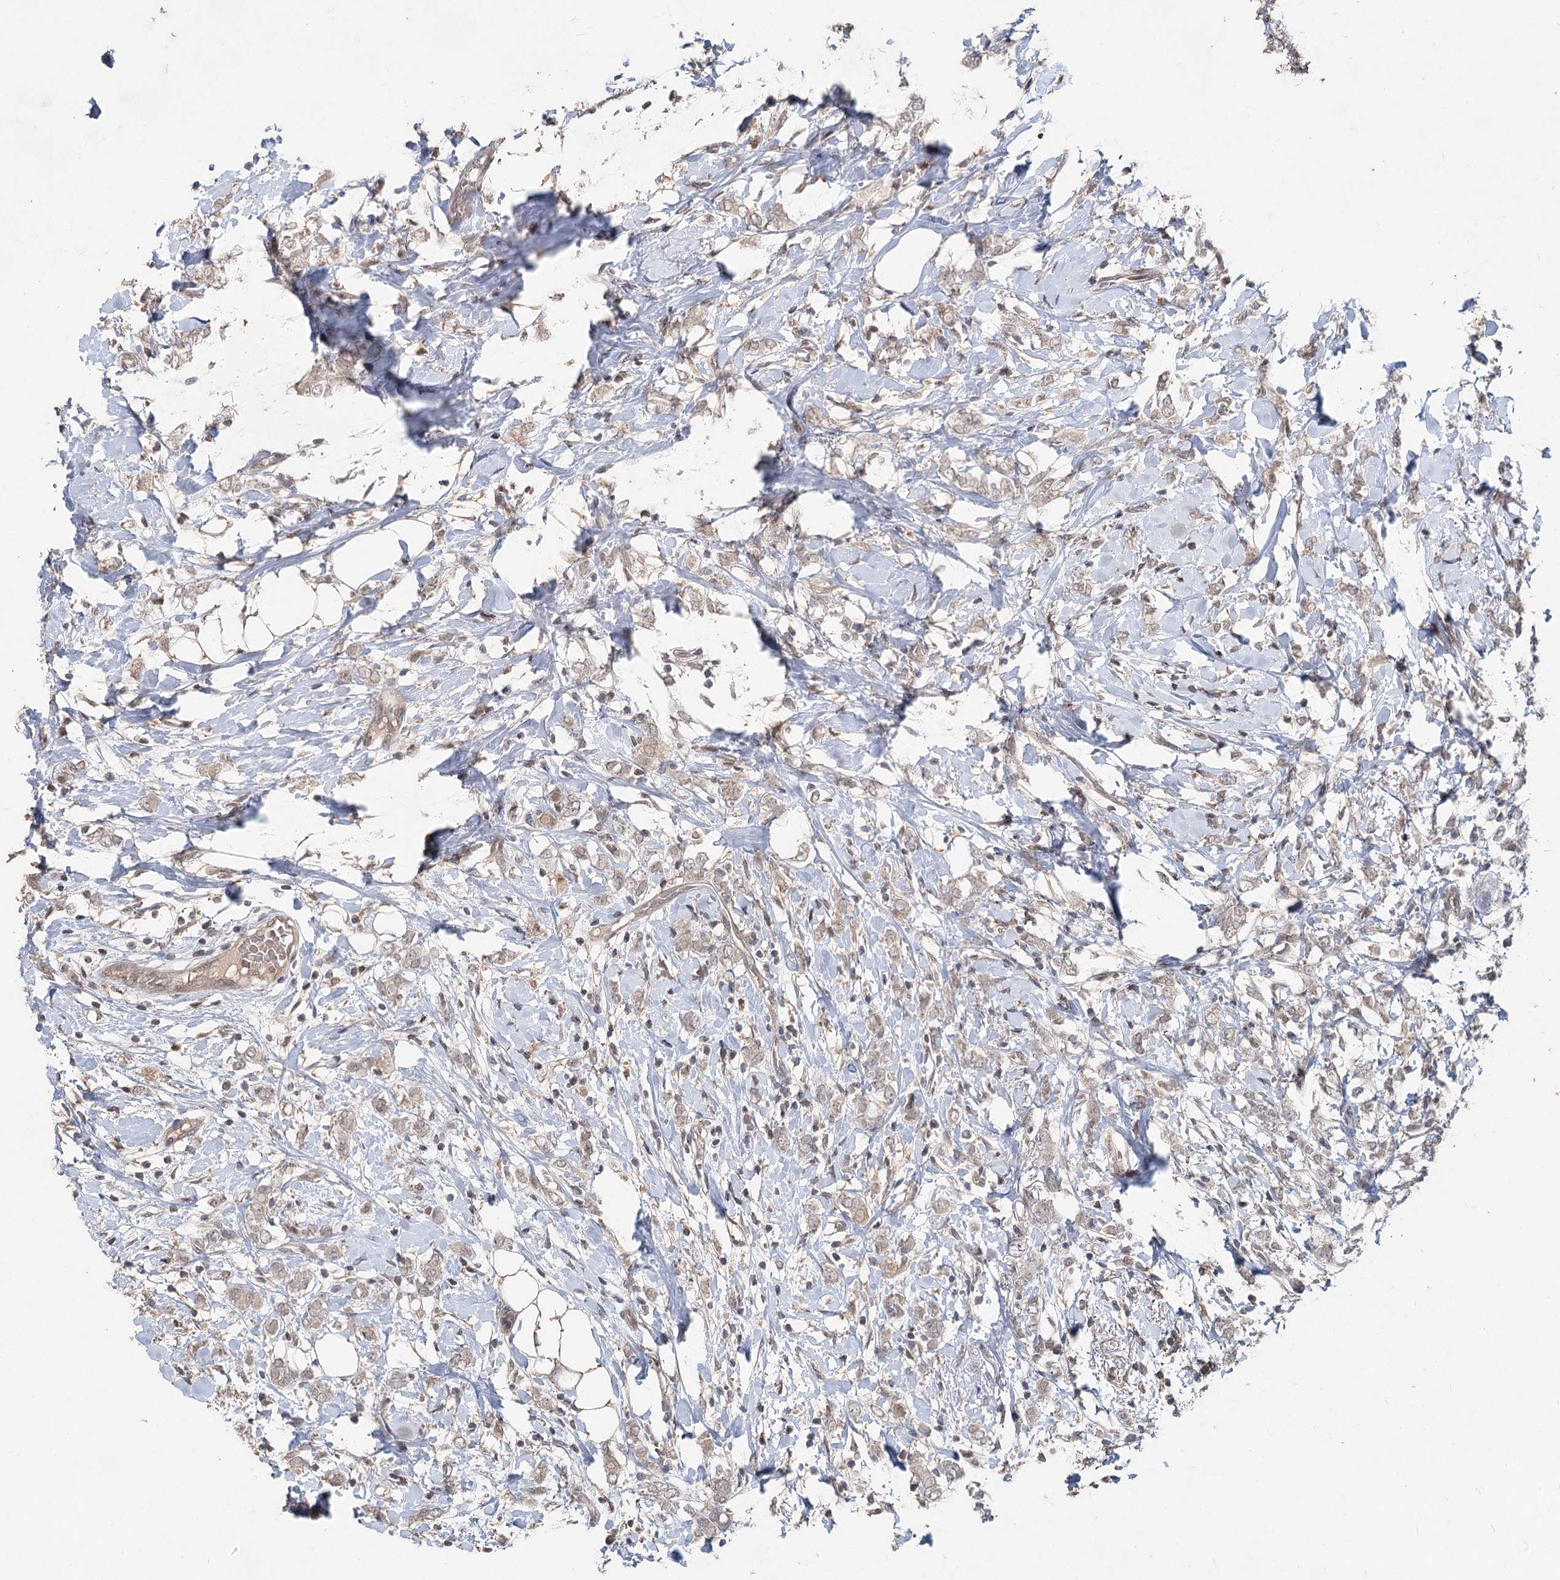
{"staining": {"intensity": "negative", "quantity": "none", "location": "none"}, "tissue": "breast cancer", "cell_type": "Tumor cells", "image_type": "cancer", "snomed": [{"axis": "morphology", "description": "Normal tissue, NOS"}, {"axis": "morphology", "description": "Lobular carcinoma"}, {"axis": "topography", "description": "Breast"}], "caption": "This image is of breast cancer (lobular carcinoma) stained with immunohistochemistry (IHC) to label a protein in brown with the nuclei are counter-stained blue. There is no positivity in tumor cells.", "gene": "FBXO7", "patient": {"sex": "female", "age": 47}}